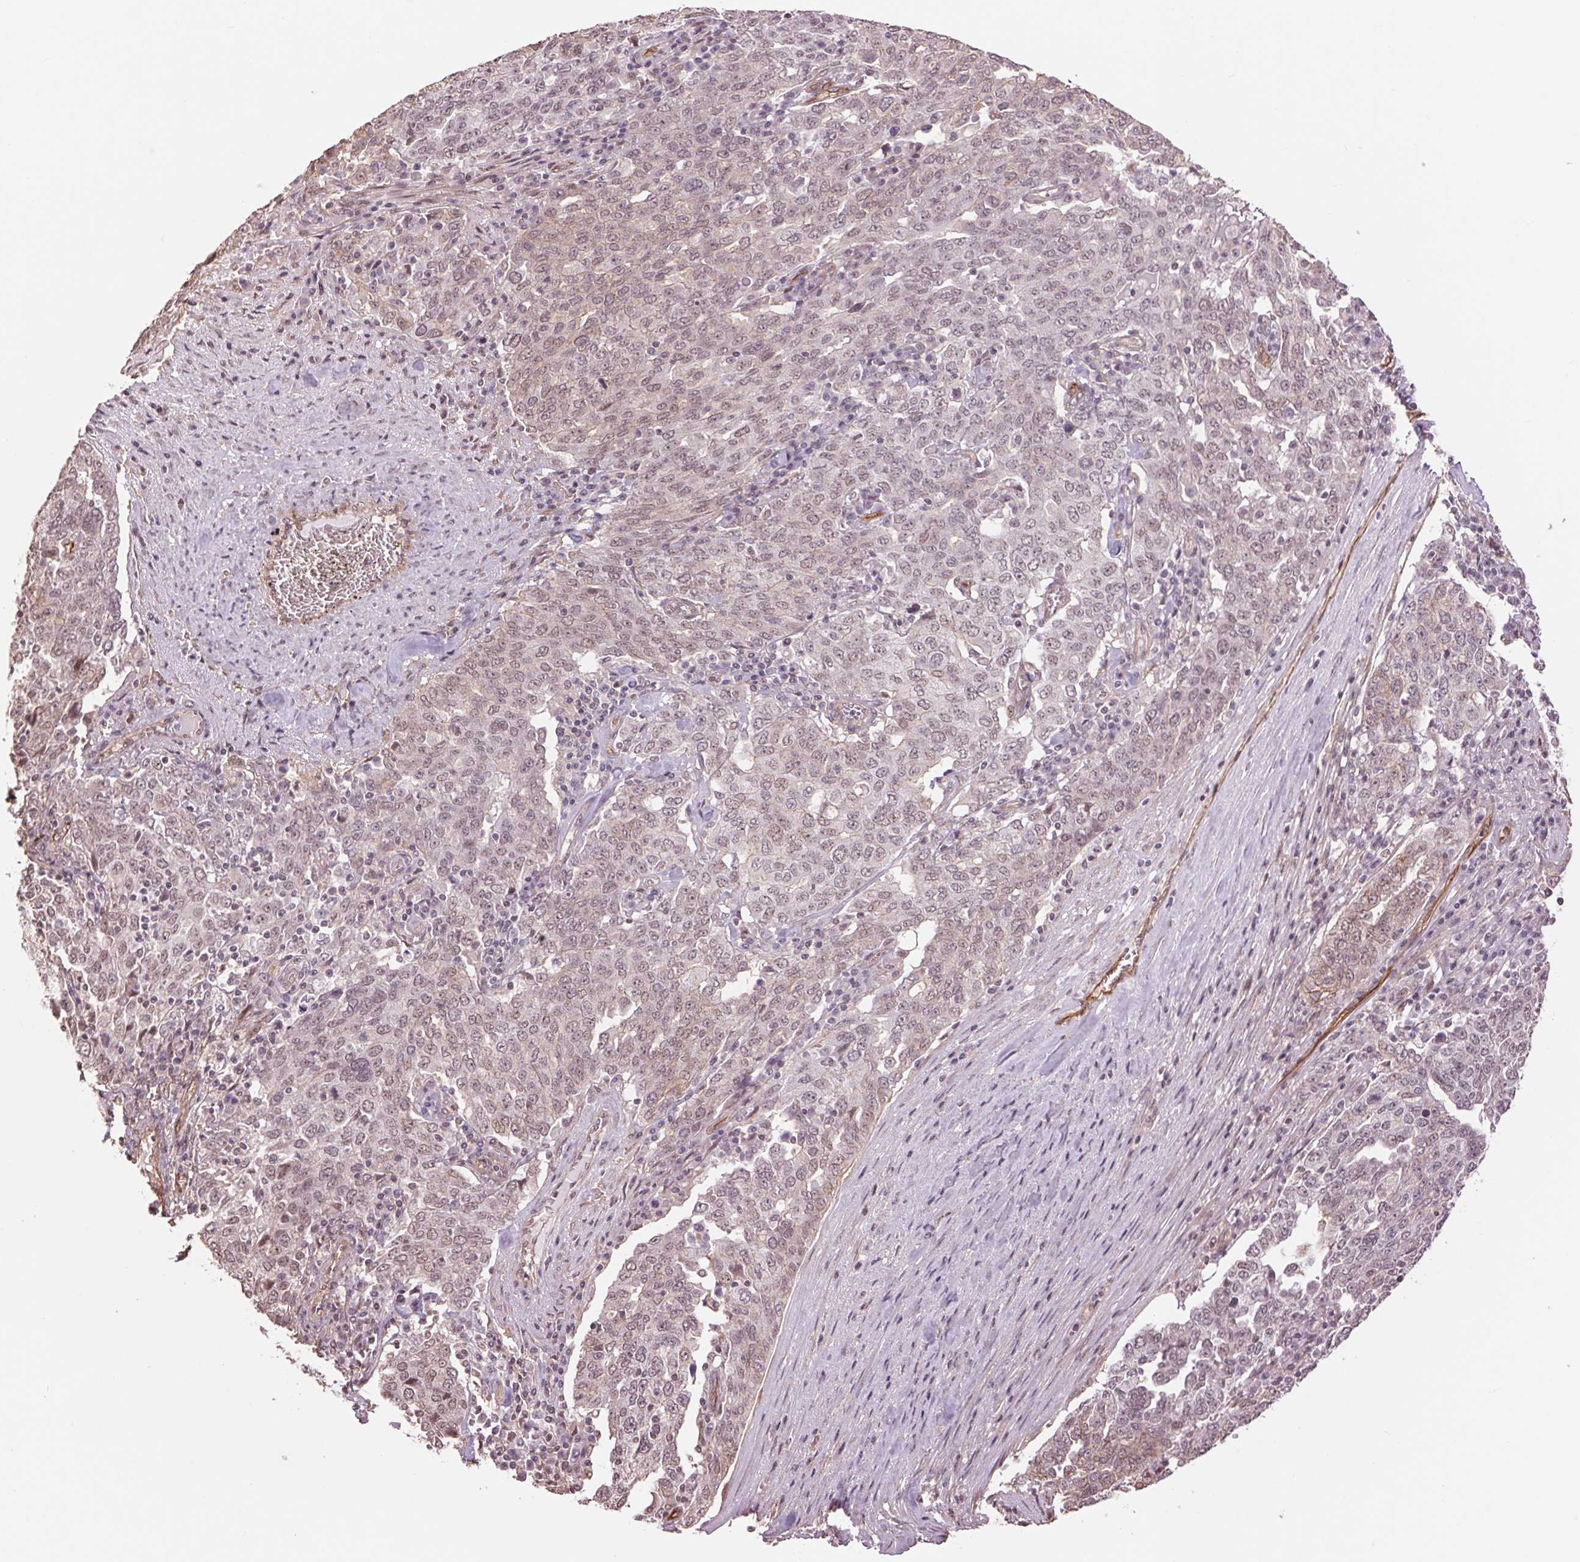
{"staining": {"intensity": "weak", "quantity": "<25%", "location": "nuclear"}, "tissue": "ovarian cancer", "cell_type": "Tumor cells", "image_type": "cancer", "snomed": [{"axis": "morphology", "description": "Carcinoma, endometroid"}, {"axis": "topography", "description": "Ovary"}], "caption": "Endometroid carcinoma (ovarian) stained for a protein using IHC demonstrates no positivity tumor cells.", "gene": "PALM", "patient": {"sex": "female", "age": 62}}